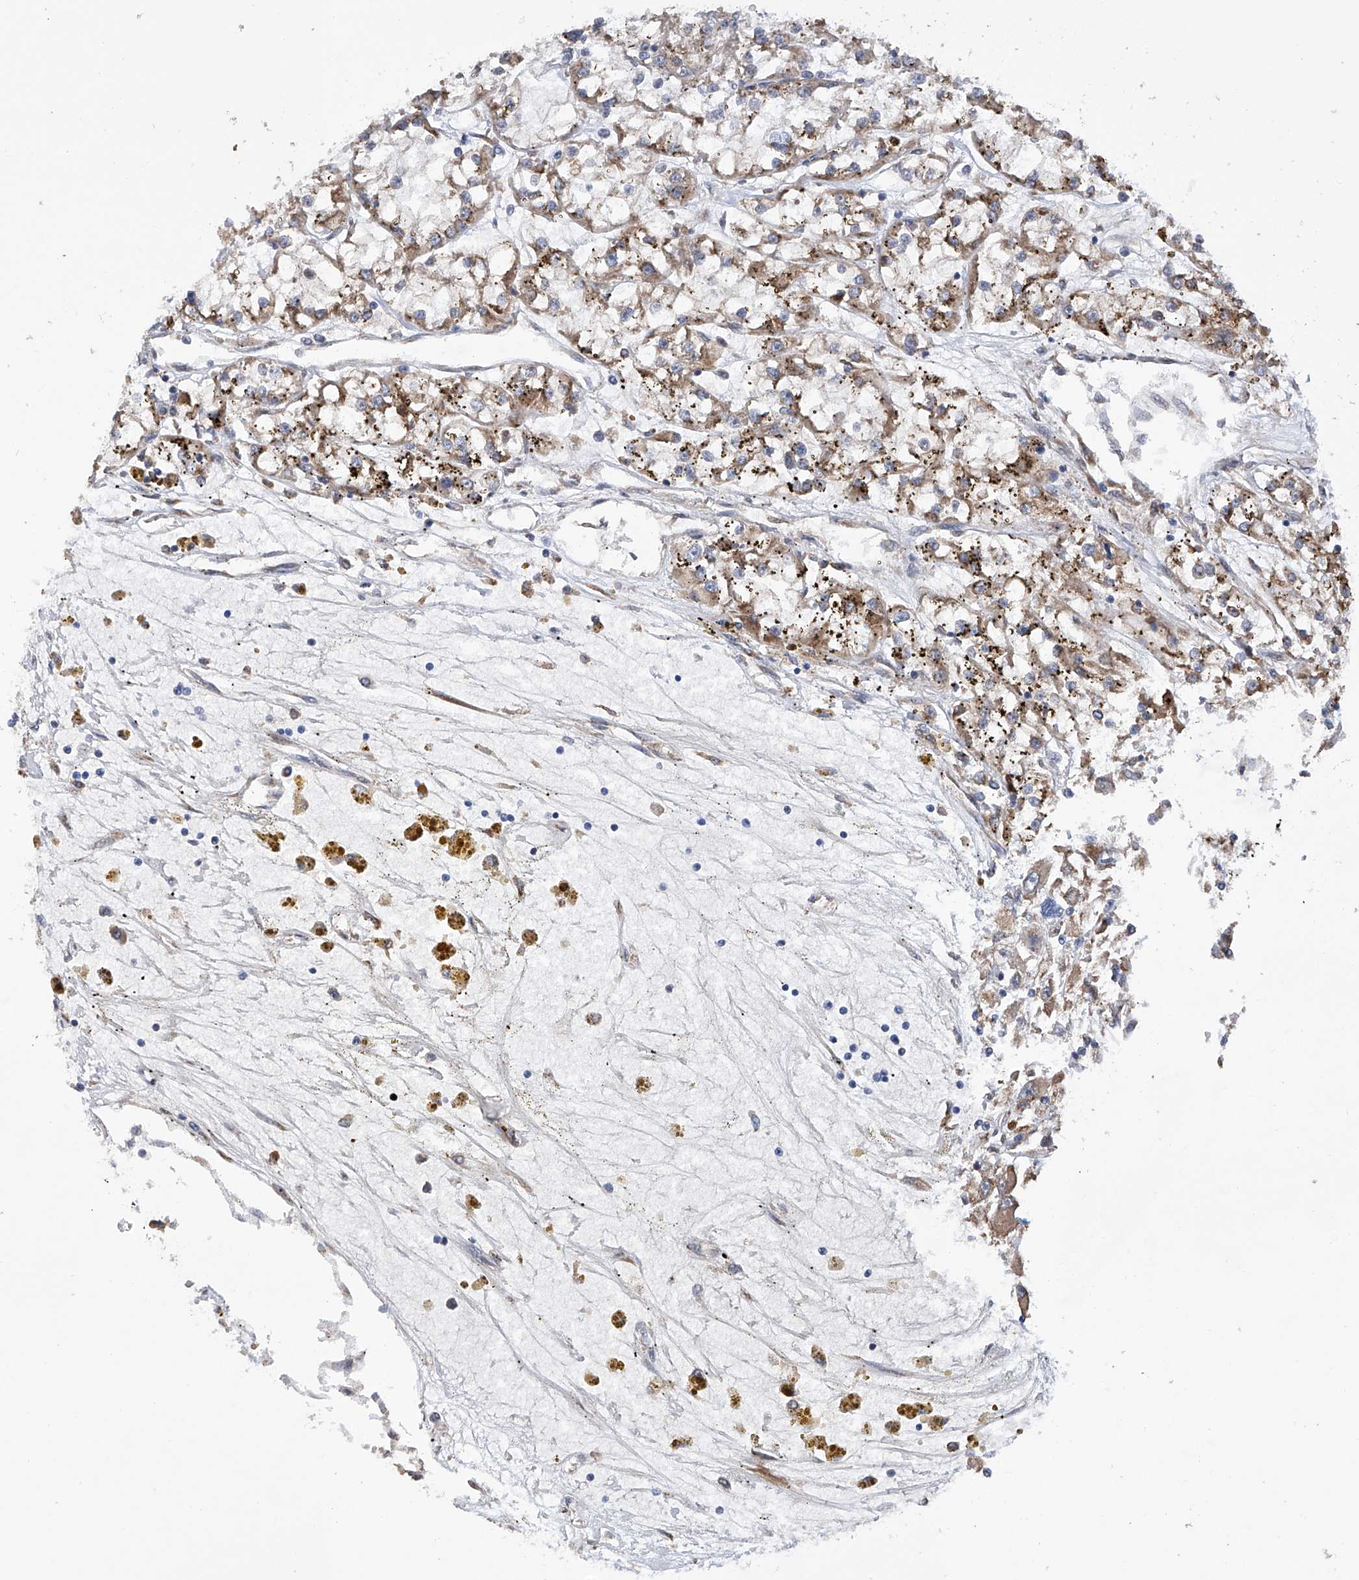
{"staining": {"intensity": "weak", "quantity": ">75%", "location": "cytoplasmic/membranous"}, "tissue": "renal cancer", "cell_type": "Tumor cells", "image_type": "cancer", "snomed": [{"axis": "morphology", "description": "Adenocarcinoma, NOS"}, {"axis": "topography", "description": "Kidney"}], "caption": "The photomicrograph displays staining of adenocarcinoma (renal), revealing weak cytoplasmic/membranous protein expression (brown color) within tumor cells.", "gene": "DNAH8", "patient": {"sex": "female", "age": 52}}